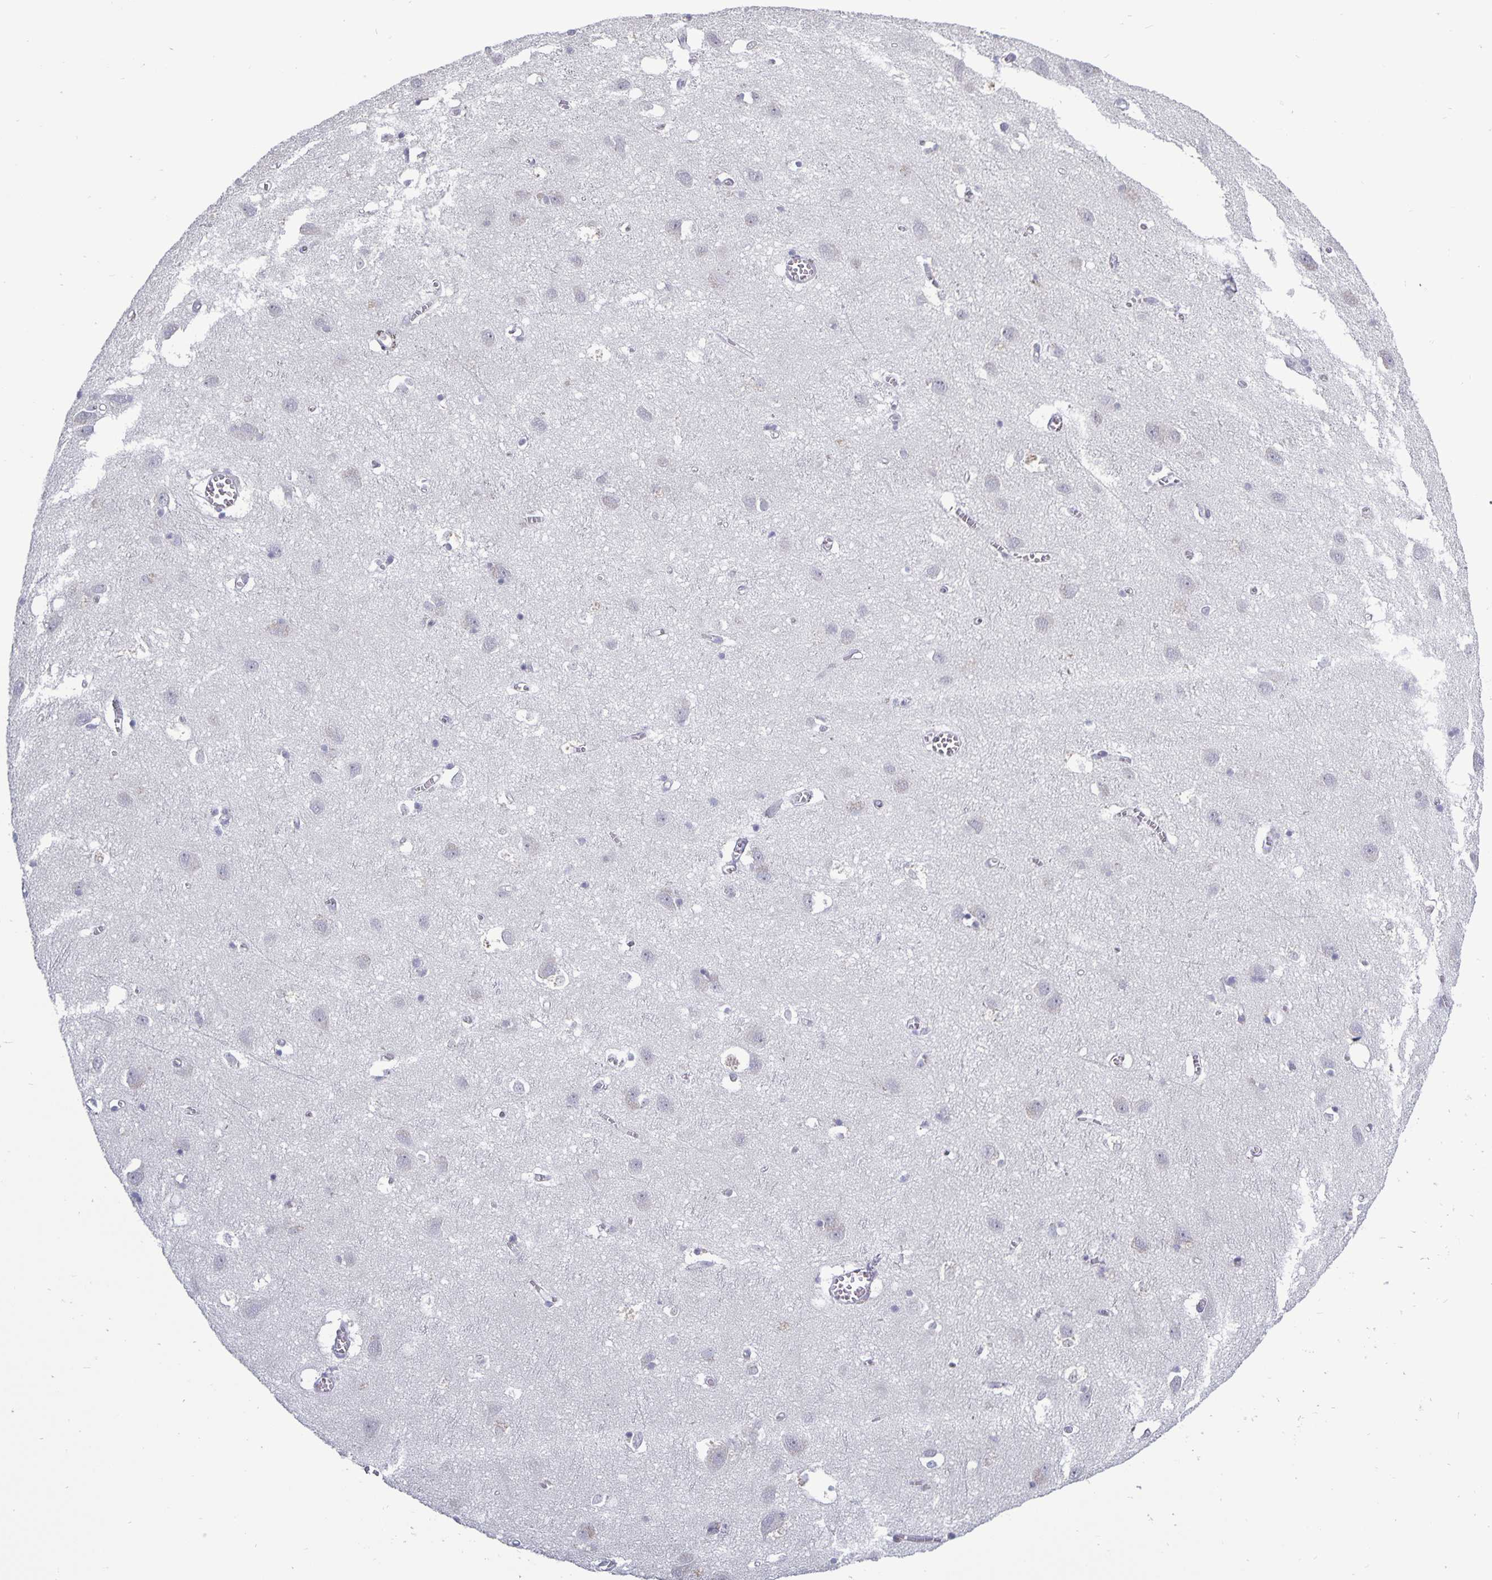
{"staining": {"intensity": "negative", "quantity": "none", "location": "none"}, "tissue": "cerebral cortex", "cell_type": "Endothelial cells", "image_type": "normal", "snomed": [{"axis": "morphology", "description": "Normal tissue, NOS"}, {"axis": "topography", "description": "Cerebral cortex"}], "caption": "Endothelial cells are negative for brown protein staining in benign cerebral cortex. The staining was performed using DAB (3,3'-diaminobenzidine) to visualize the protein expression in brown, while the nuclei were stained in blue with hematoxylin (Magnification: 20x).", "gene": "PLCB3", "patient": {"sex": "male", "age": 70}}